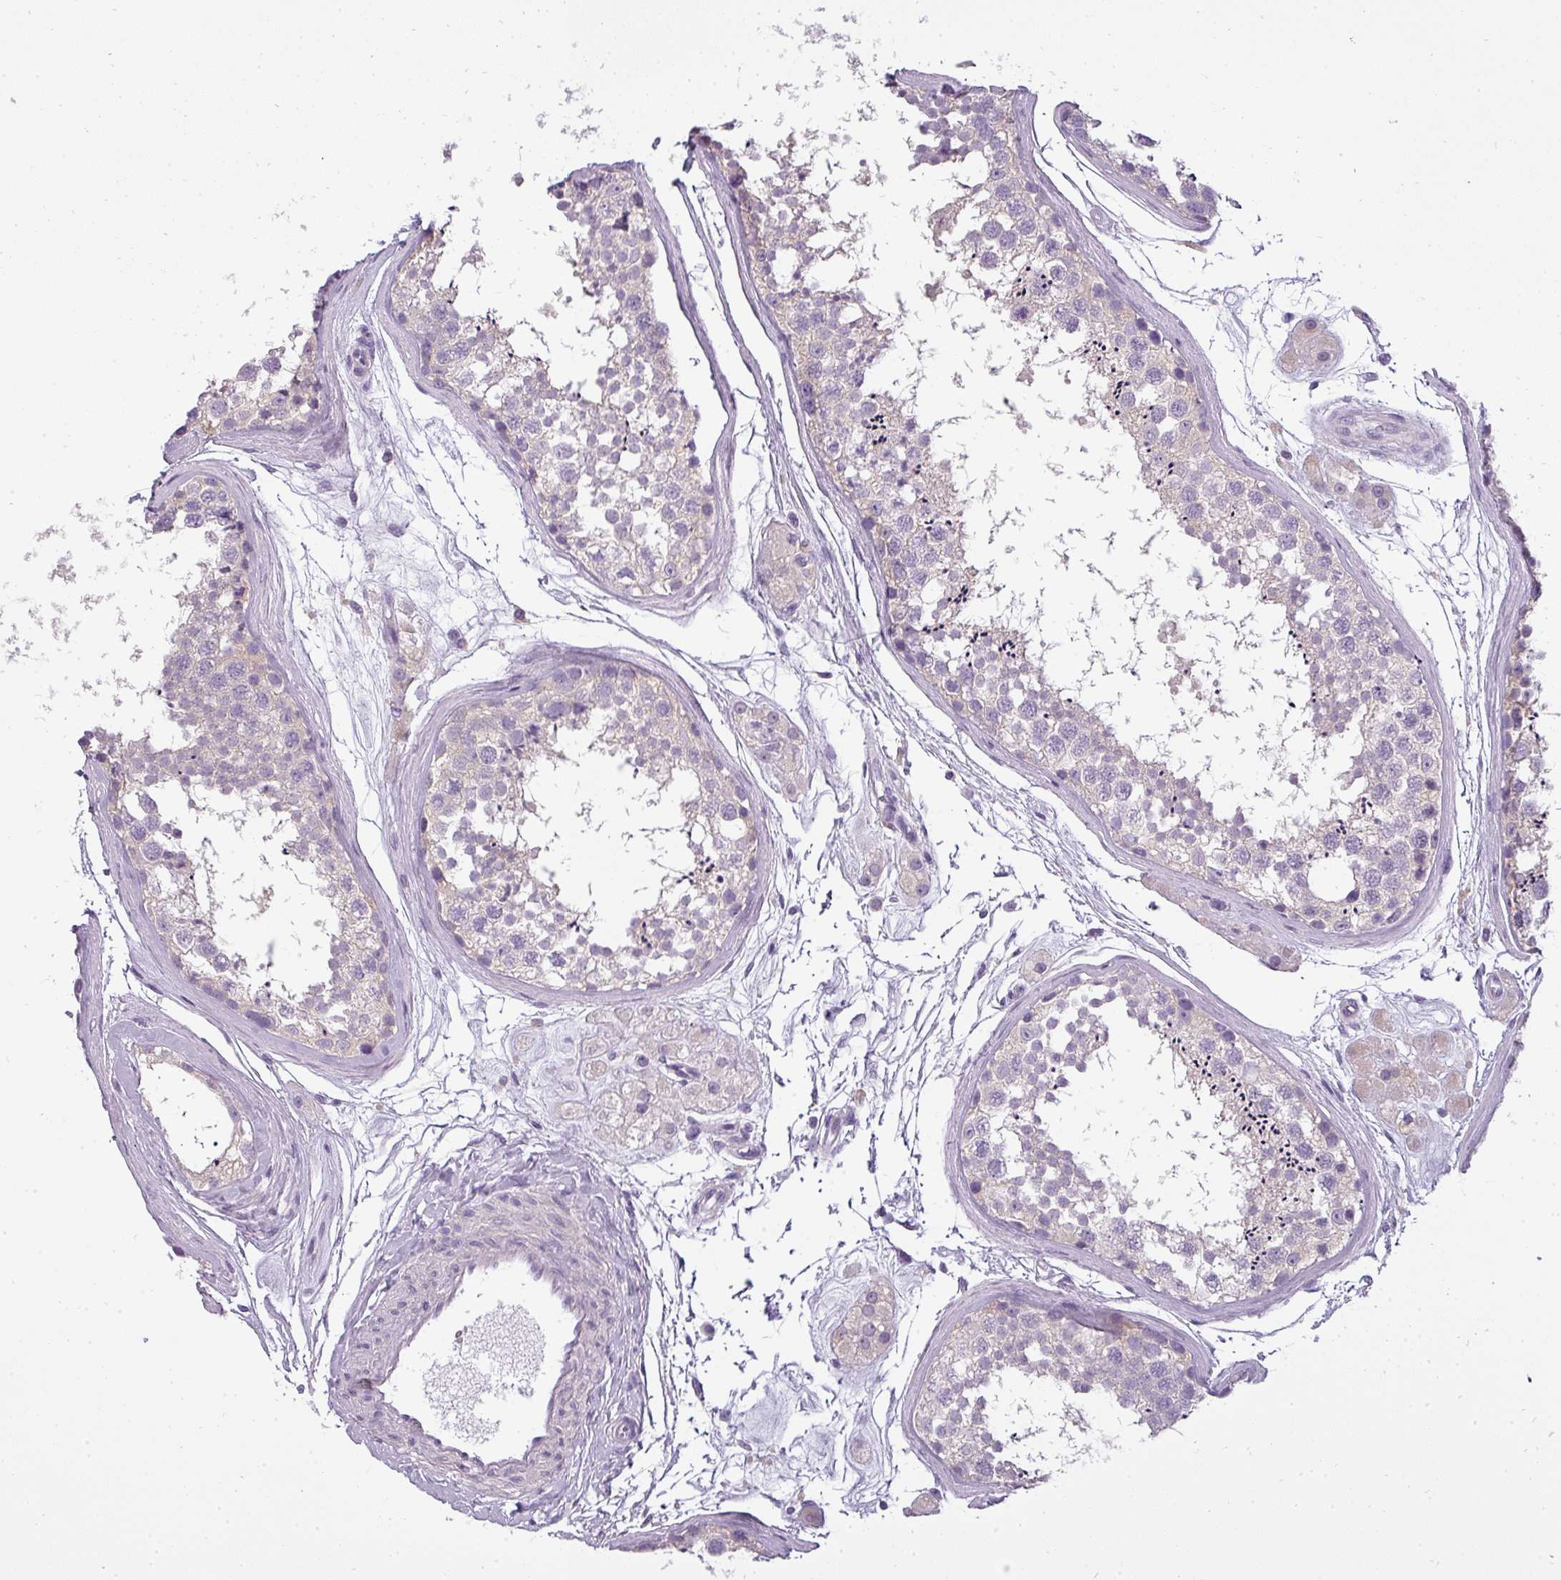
{"staining": {"intensity": "negative", "quantity": "none", "location": "none"}, "tissue": "testis", "cell_type": "Cells in seminiferous ducts", "image_type": "normal", "snomed": [{"axis": "morphology", "description": "Normal tissue, NOS"}, {"axis": "topography", "description": "Testis"}], "caption": "This is an IHC micrograph of benign human testis. There is no staining in cells in seminiferous ducts.", "gene": "ATP6V1D", "patient": {"sex": "male", "age": 56}}